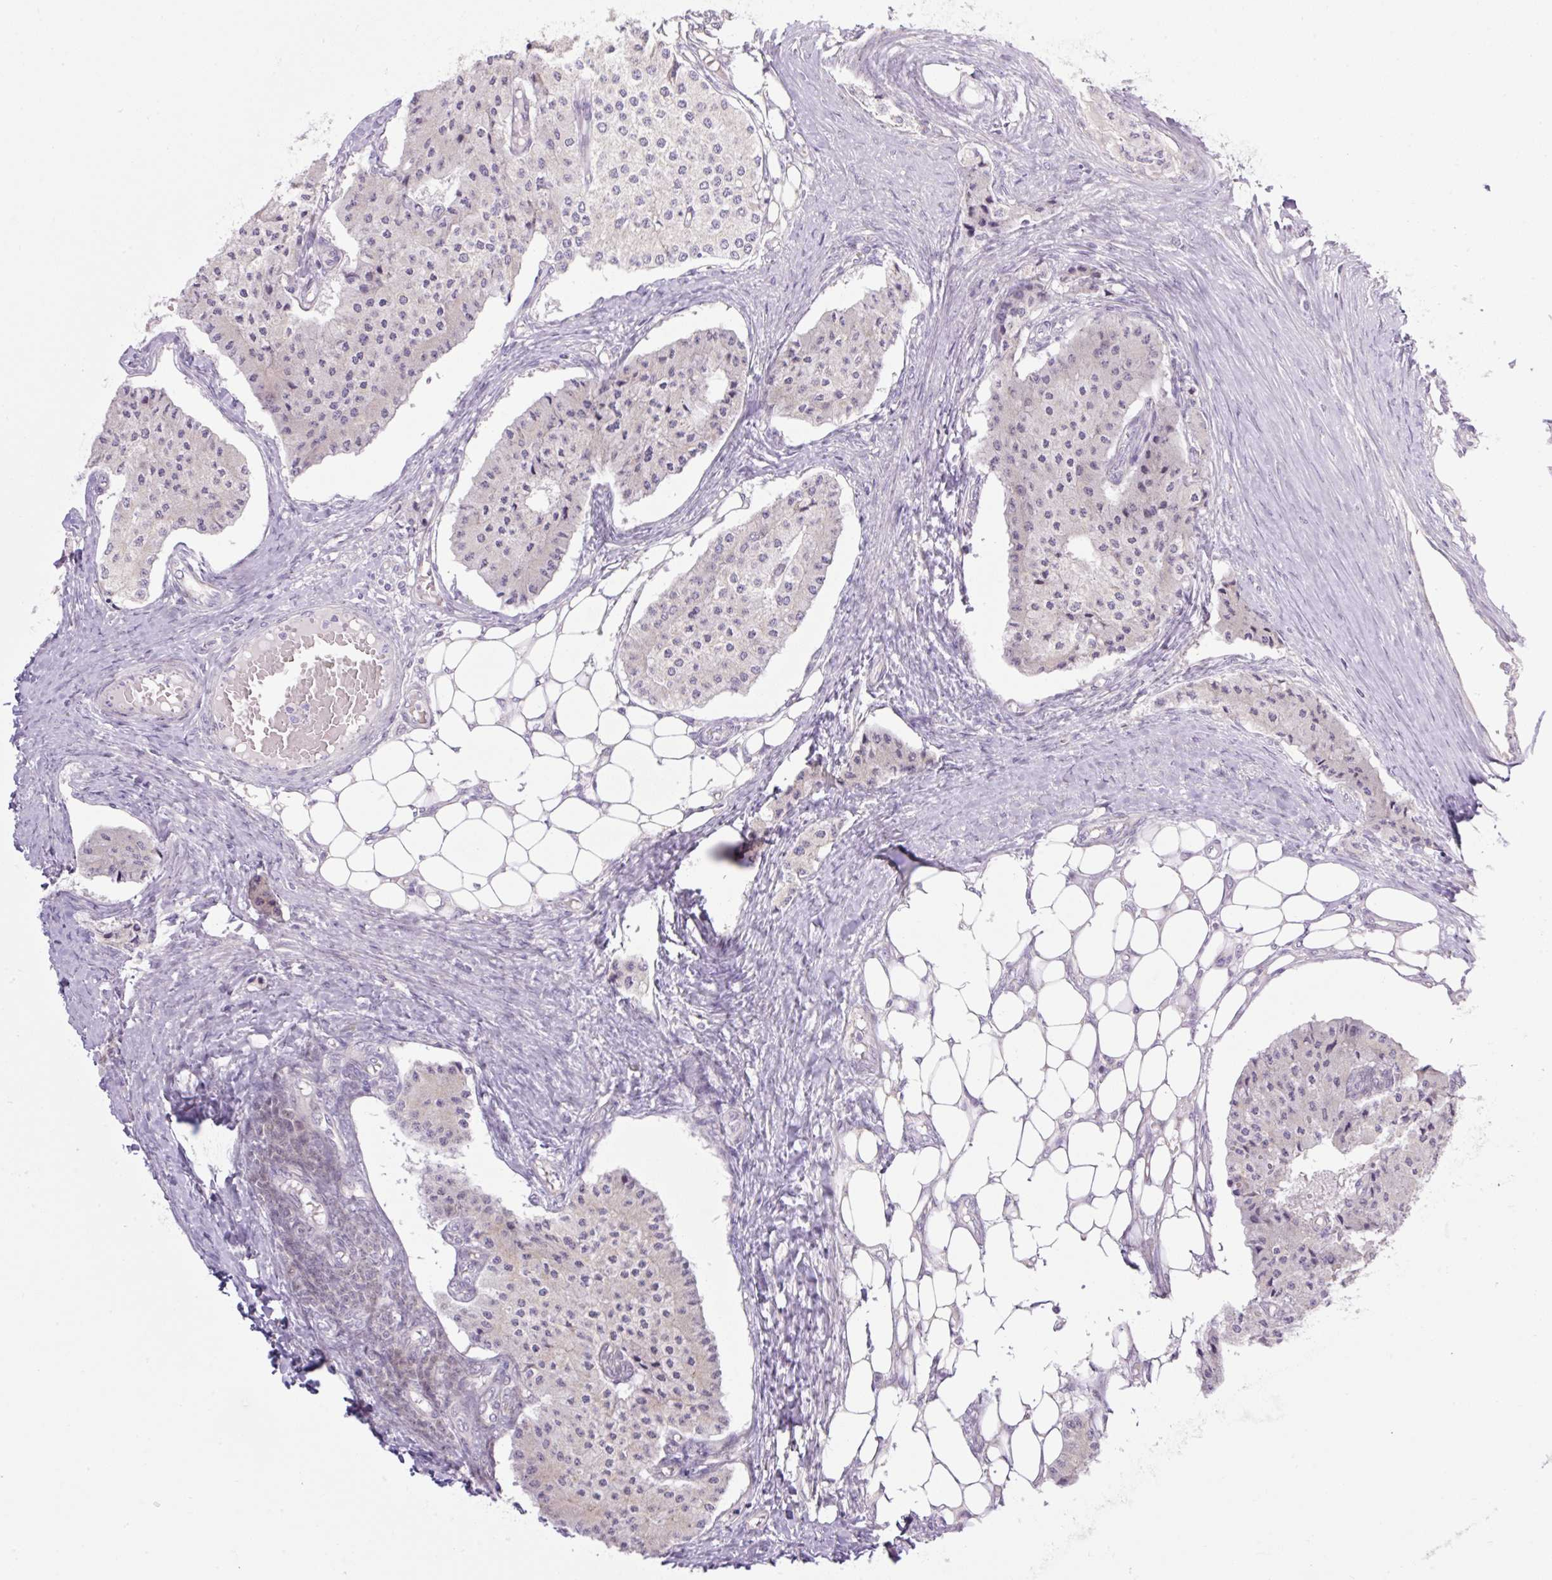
{"staining": {"intensity": "negative", "quantity": "none", "location": "none"}, "tissue": "carcinoid", "cell_type": "Tumor cells", "image_type": "cancer", "snomed": [{"axis": "morphology", "description": "Carcinoid, malignant, NOS"}, {"axis": "topography", "description": "Colon"}], "caption": "Protein analysis of malignant carcinoid demonstrates no significant positivity in tumor cells. (Stains: DAB IHC with hematoxylin counter stain, Microscopy: brightfield microscopy at high magnification).", "gene": "ICE1", "patient": {"sex": "female", "age": 52}}